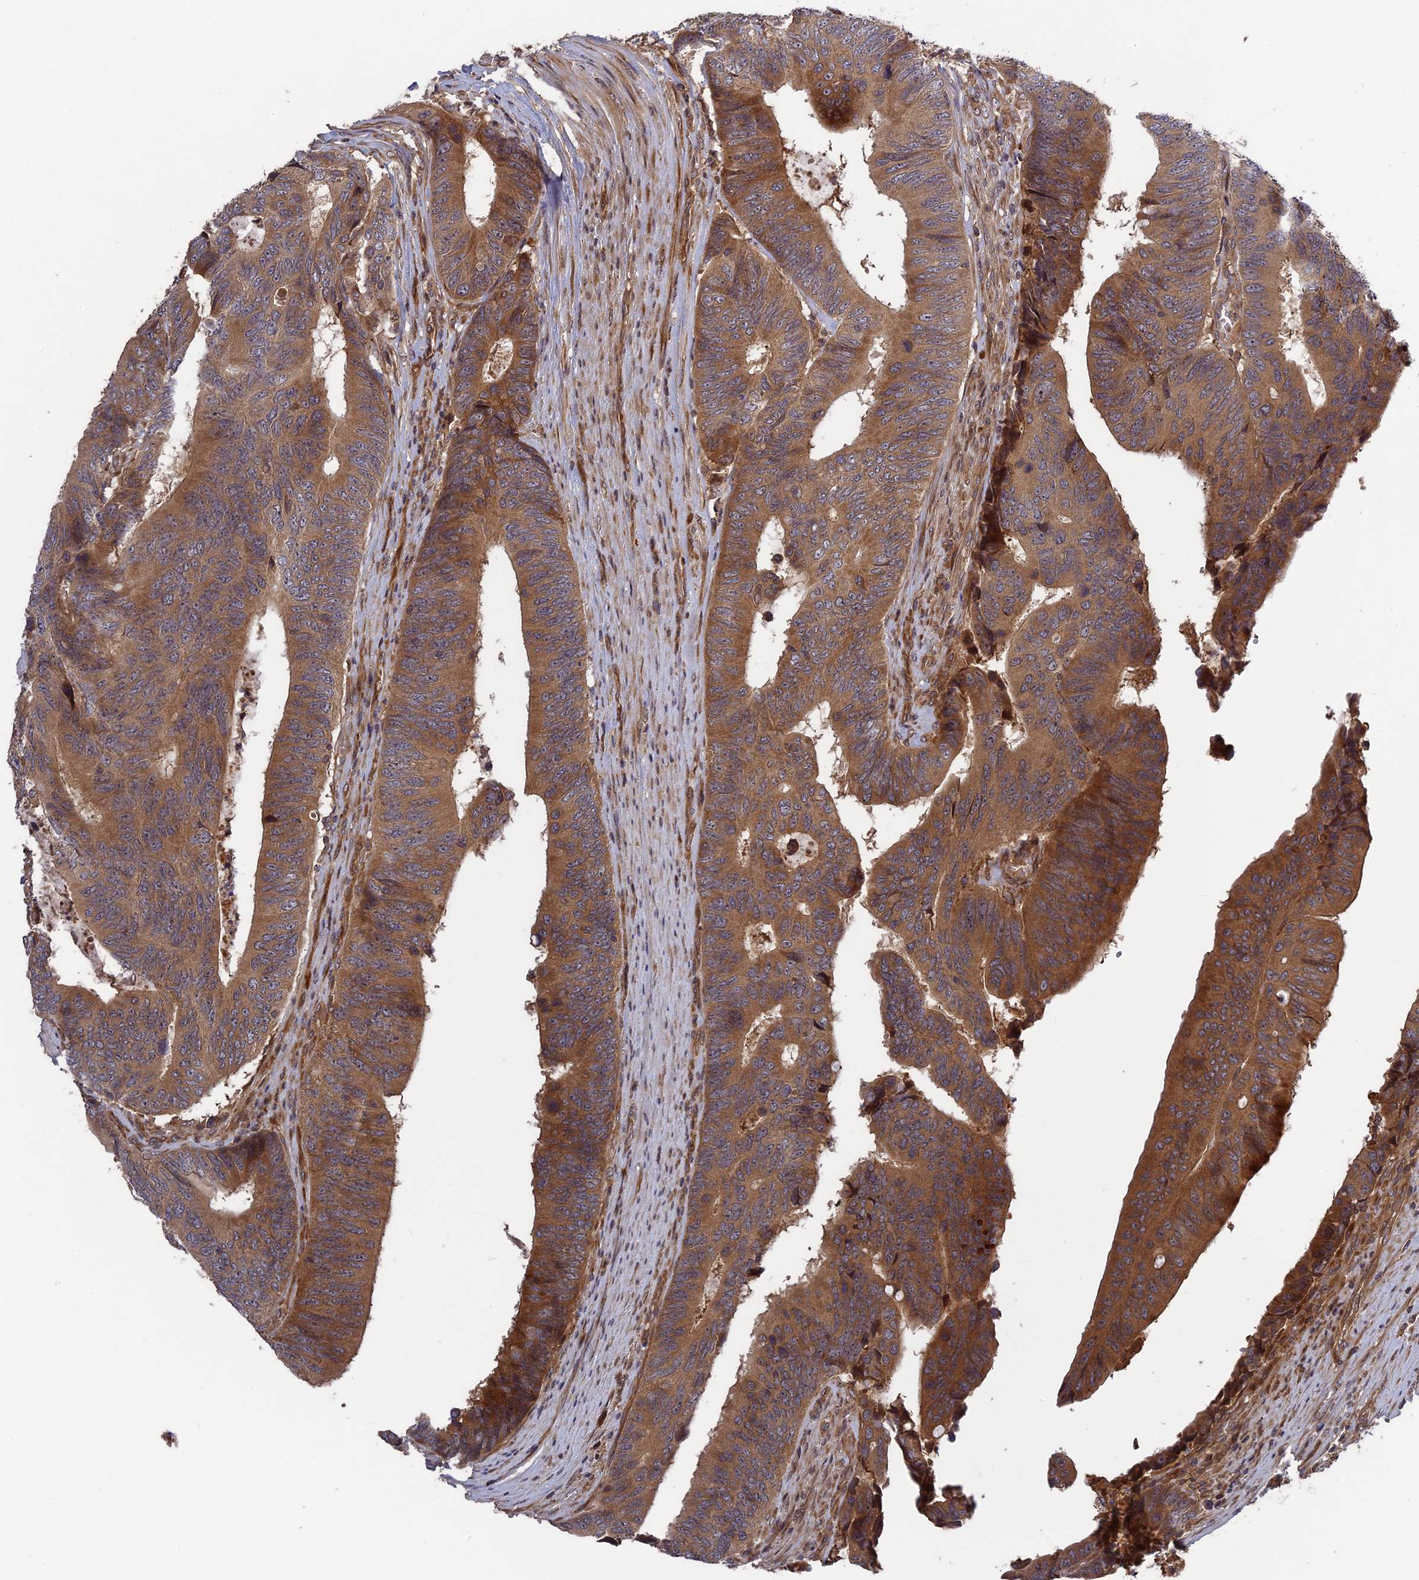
{"staining": {"intensity": "moderate", "quantity": ">75%", "location": "cytoplasmic/membranous"}, "tissue": "colorectal cancer", "cell_type": "Tumor cells", "image_type": "cancer", "snomed": [{"axis": "morphology", "description": "Adenocarcinoma, NOS"}, {"axis": "topography", "description": "Colon"}], "caption": "Tumor cells reveal medium levels of moderate cytoplasmic/membranous expression in about >75% of cells in human adenocarcinoma (colorectal).", "gene": "TMUB2", "patient": {"sex": "male", "age": 87}}